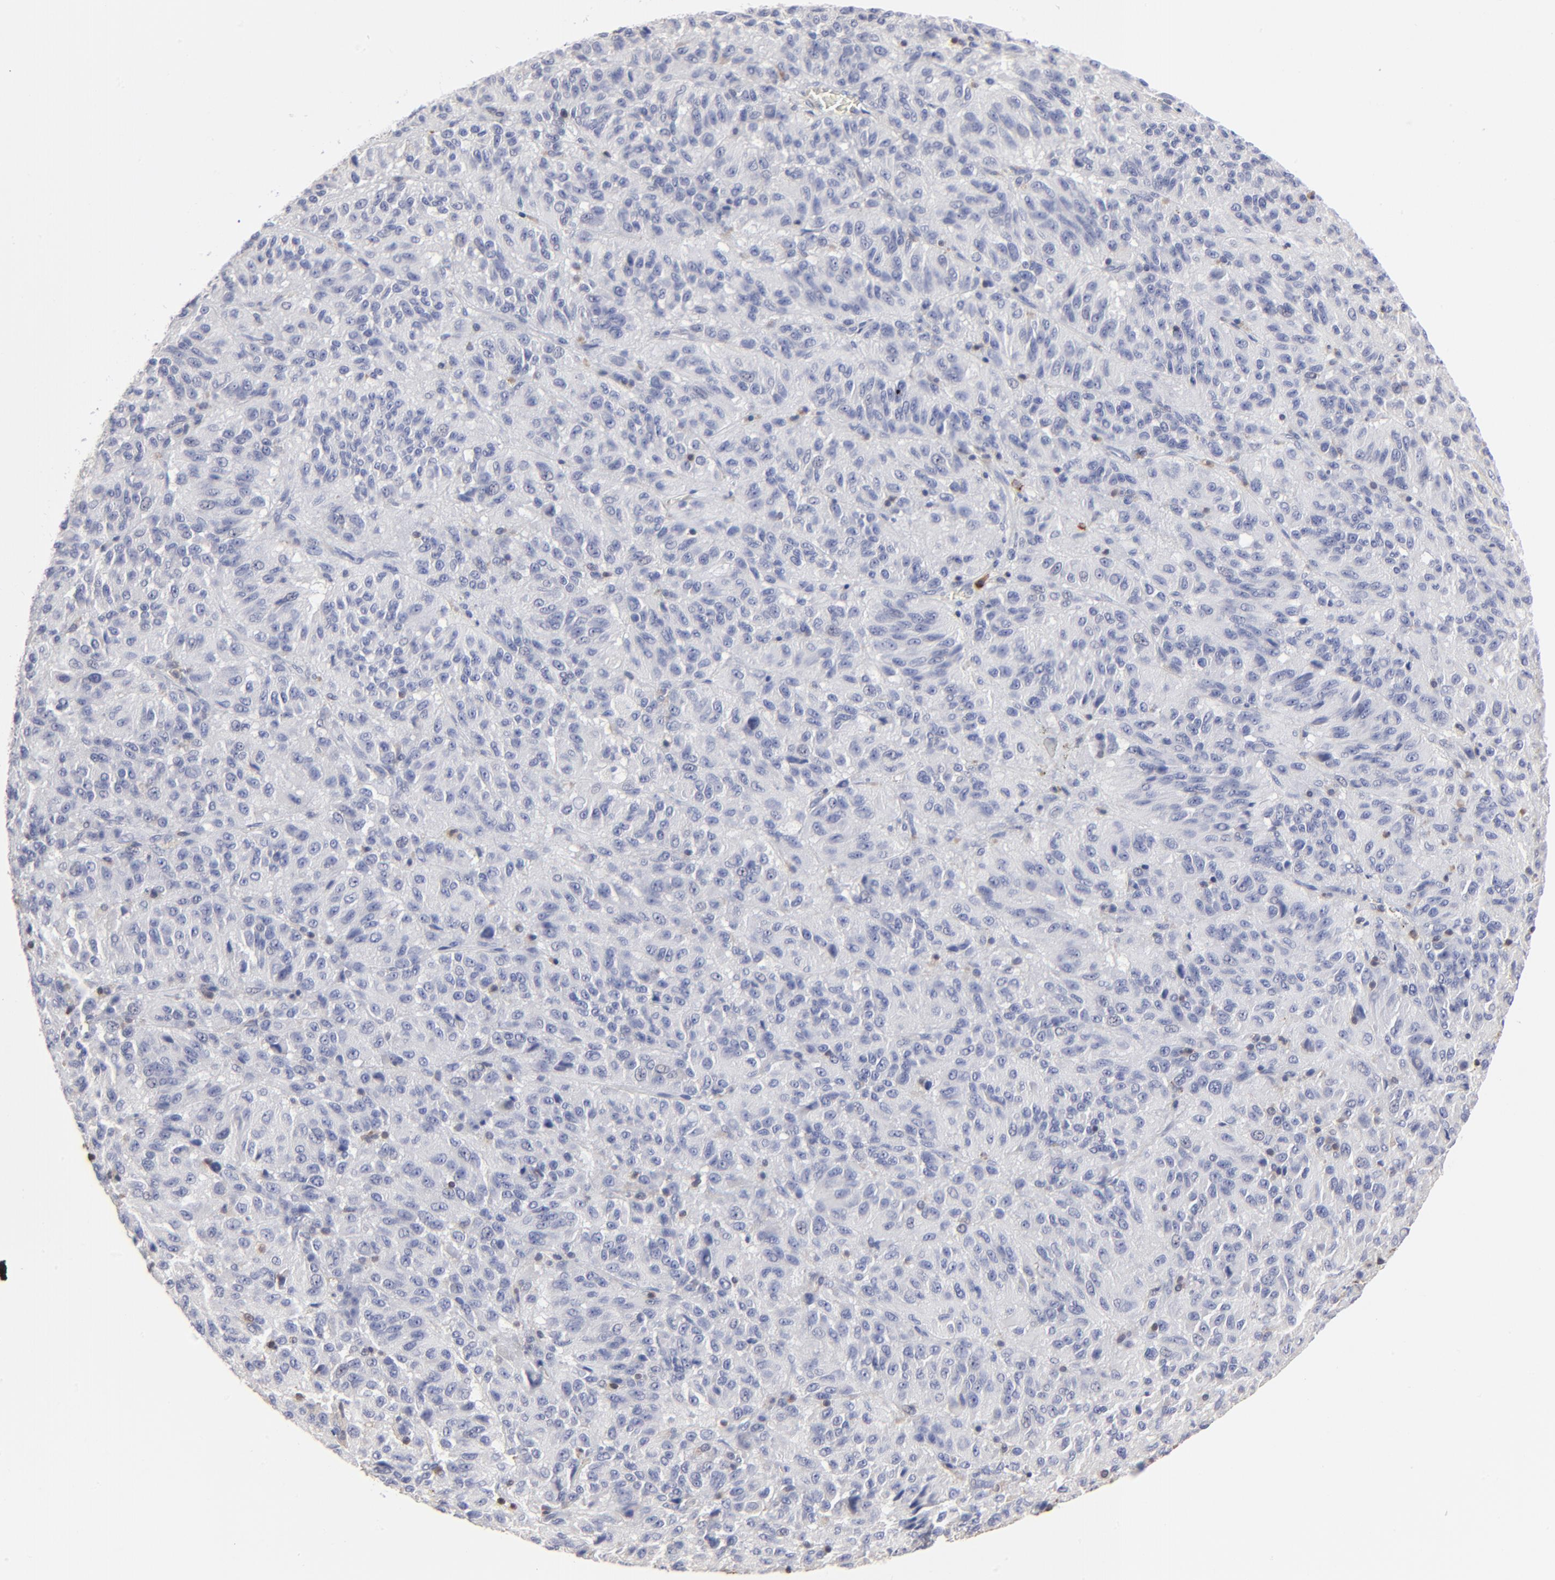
{"staining": {"intensity": "negative", "quantity": "none", "location": "none"}, "tissue": "melanoma", "cell_type": "Tumor cells", "image_type": "cancer", "snomed": [{"axis": "morphology", "description": "Malignant melanoma, Metastatic site"}, {"axis": "topography", "description": "Lung"}], "caption": "Immunohistochemistry (IHC) micrograph of neoplastic tissue: malignant melanoma (metastatic site) stained with DAB (3,3'-diaminobenzidine) shows no significant protein staining in tumor cells.", "gene": "TBXT", "patient": {"sex": "male", "age": 64}}